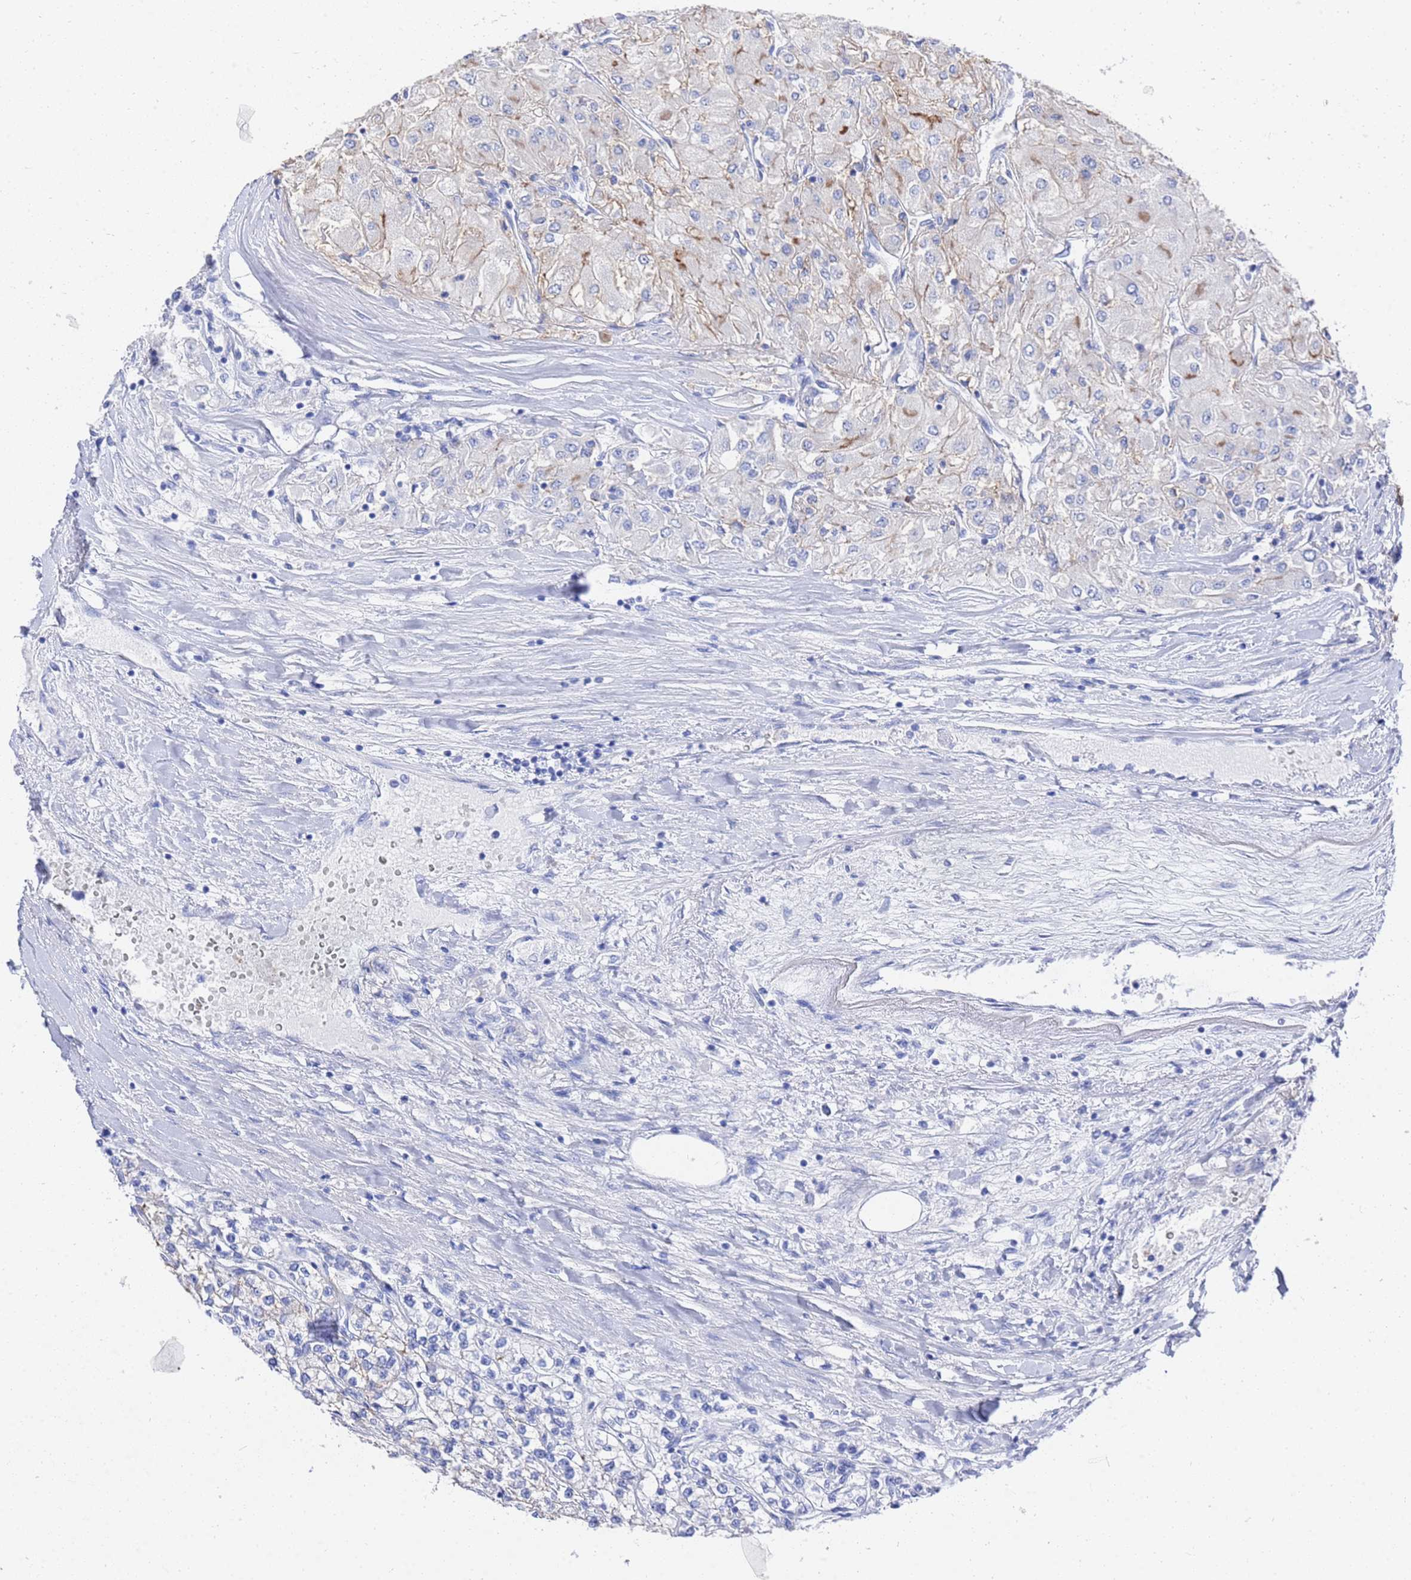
{"staining": {"intensity": "weak", "quantity": "<25%", "location": "cytoplasmic/membranous"}, "tissue": "renal cancer", "cell_type": "Tumor cells", "image_type": "cancer", "snomed": [{"axis": "morphology", "description": "Adenocarcinoma, NOS"}, {"axis": "topography", "description": "Kidney"}], "caption": "There is no significant positivity in tumor cells of adenocarcinoma (renal).", "gene": "GGT1", "patient": {"sex": "male", "age": 80}}